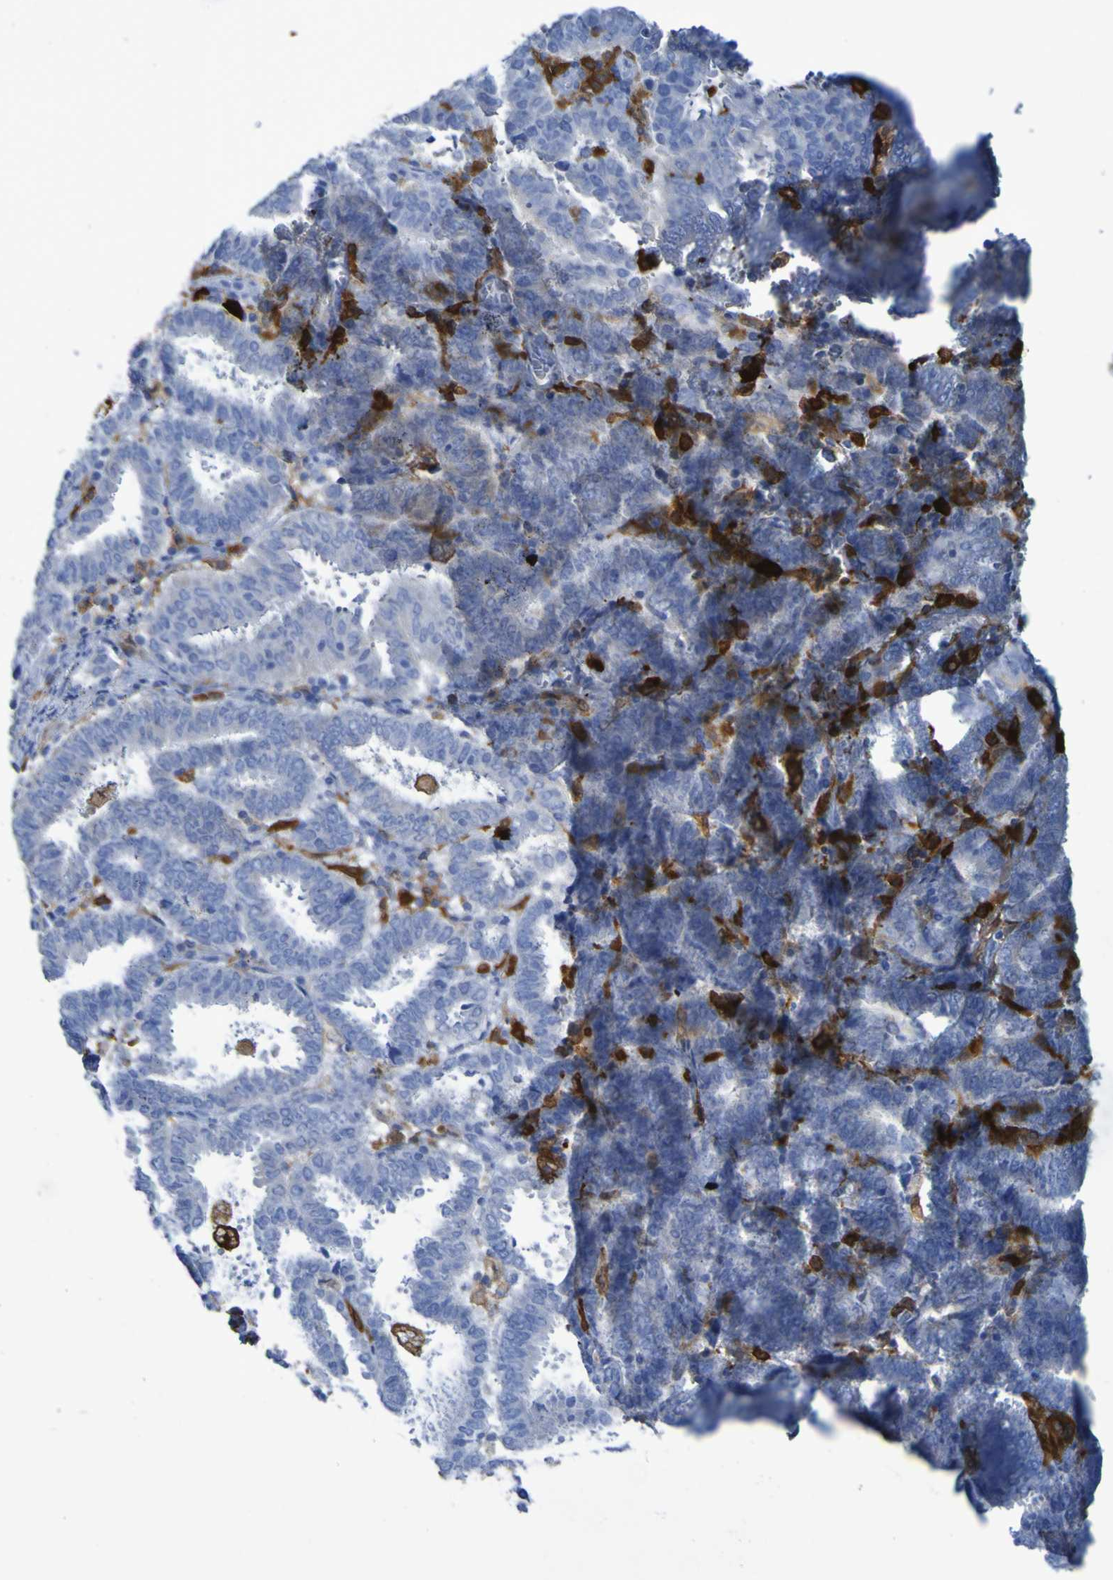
{"staining": {"intensity": "negative", "quantity": "none", "location": "none"}, "tissue": "endometrial cancer", "cell_type": "Tumor cells", "image_type": "cancer", "snomed": [{"axis": "morphology", "description": "Adenocarcinoma, NOS"}, {"axis": "topography", "description": "Uterus"}], "caption": "Human endometrial adenocarcinoma stained for a protein using immunohistochemistry displays no positivity in tumor cells.", "gene": "MPPE1", "patient": {"sex": "female", "age": 83}}